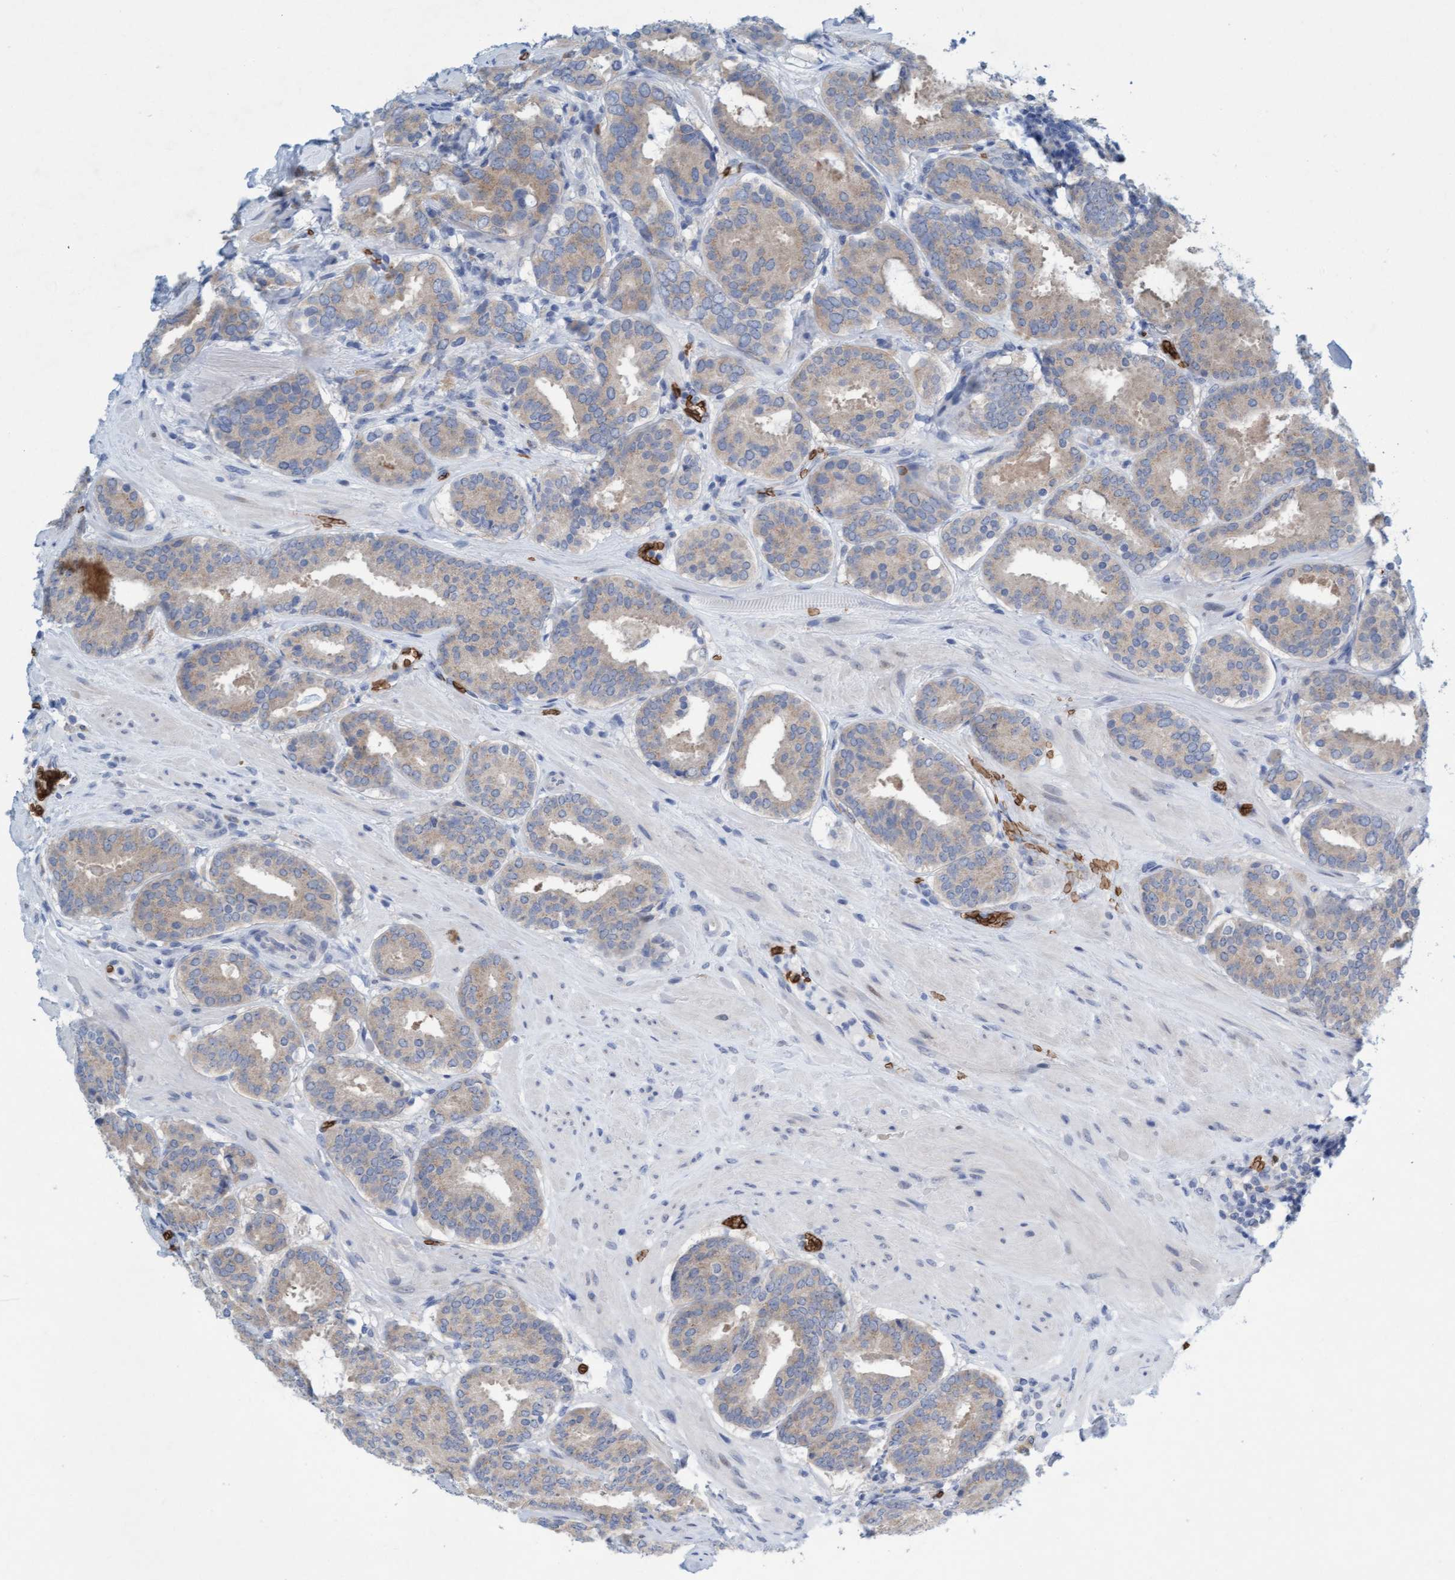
{"staining": {"intensity": "weak", "quantity": ">75%", "location": "cytoplasmic/membranous"}, "tissue": "prostate cancer", "cell_type": "Tumor cells", "image_type": "cancer", "snomed": [{"axis": "morphology", "description": "Adenocarcinoma, Low grade"}, {"axis": "topography", "description": "Prostate"}], "caption": "Immunohistochemistry histopathology image of neoplastic tissue: human prostate cancer stained using immunohistochemistry (IHC) demonstrates low levels of weak protein expression localized specifically in the cytoplasmic/membranous of tumor cells, appearing as a cytoplasmic/membranous brown color.", "gene": "SPEM2", "patient": {"sex": "male", "age": 69}}